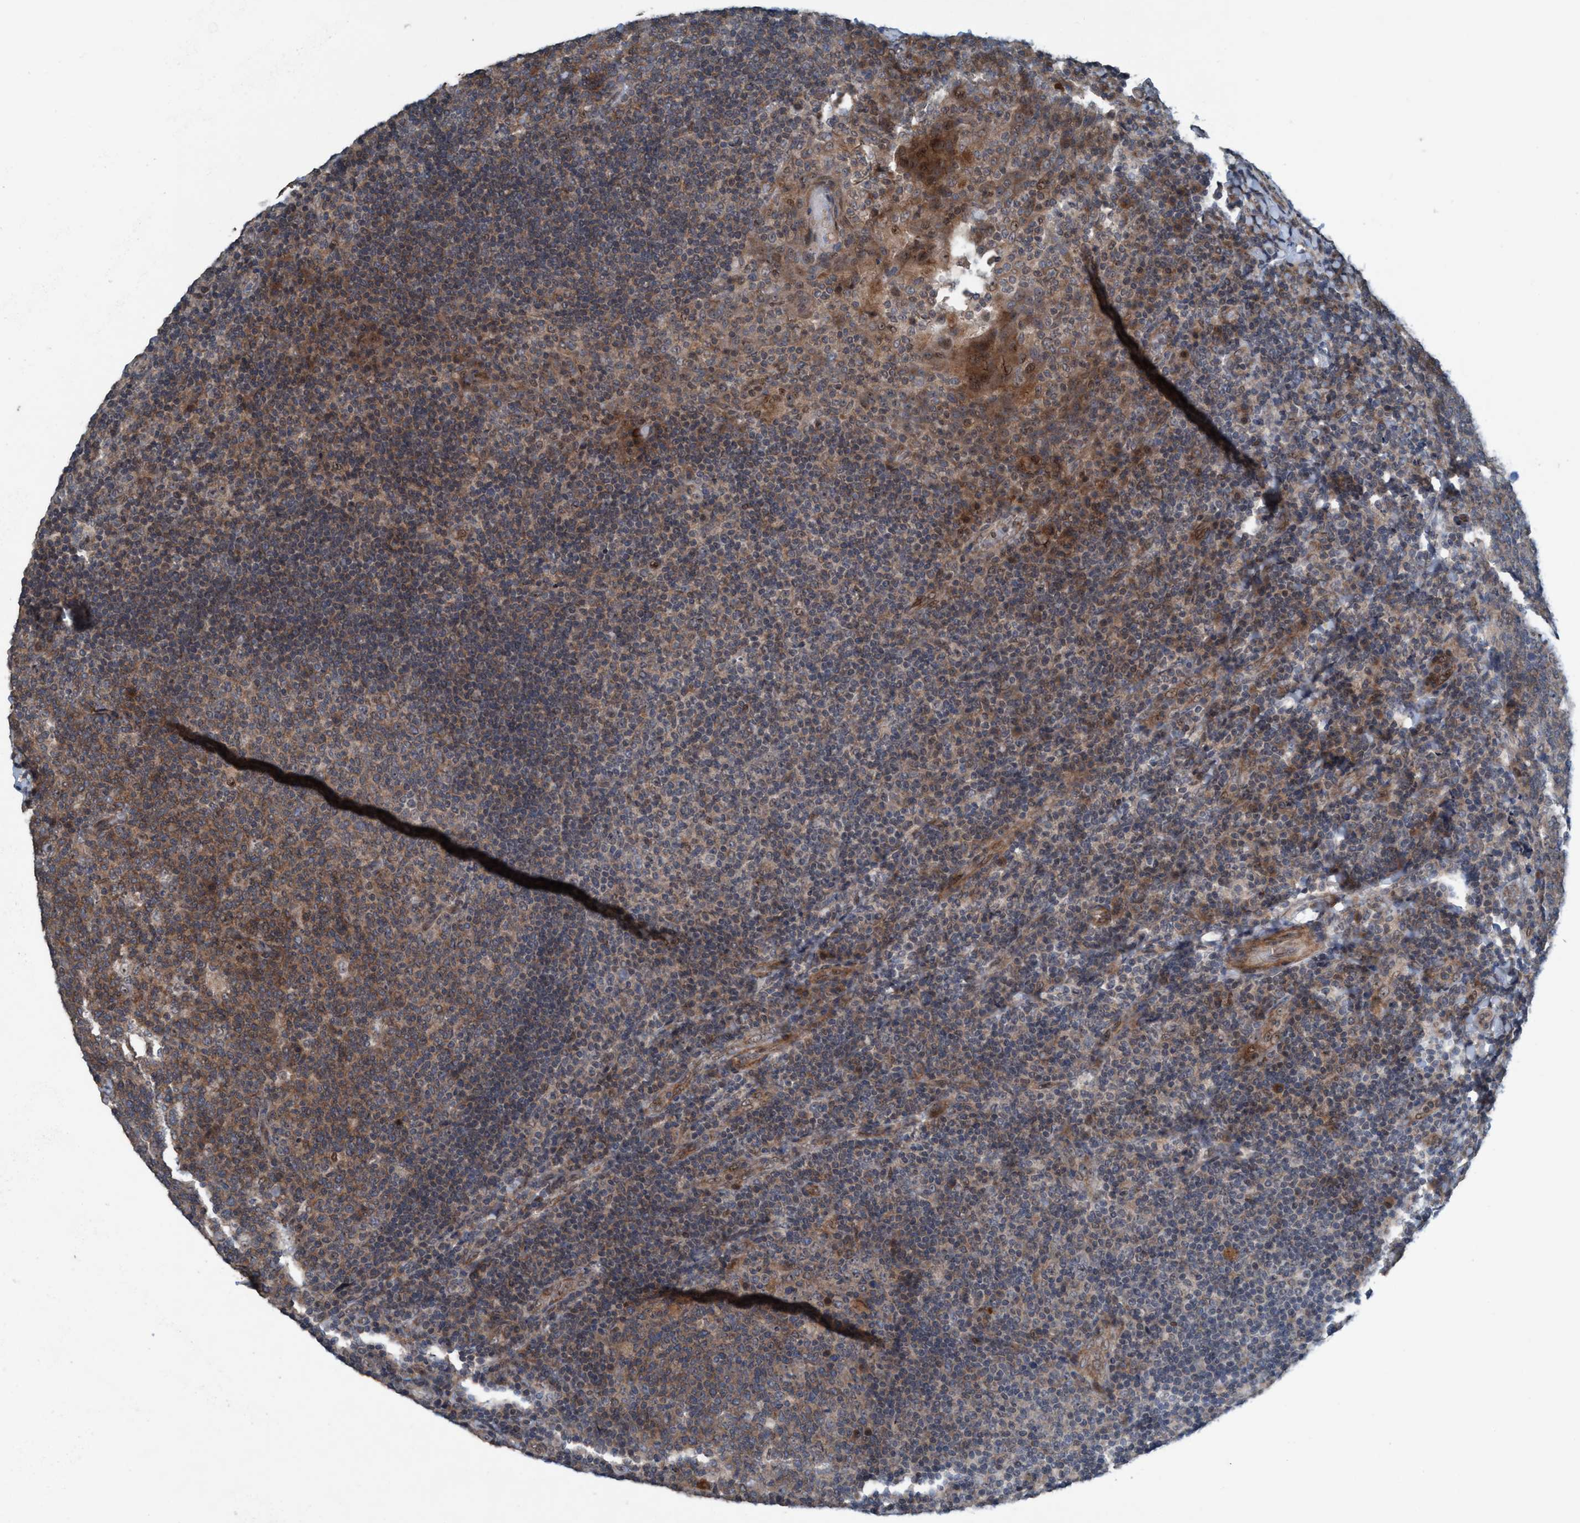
{"staining": {"intensity": "moderate", "quantity": "25%-75%", "location": "cytoplasmic/membranous"}, "tissue": "tonsil", "cell_type": "Germinal center cells", "image_type": "normal", "snomed": [{"axis": "morphology", "description": "Normal tissue, NOS"}, {"axis": "topography", "description": "Tonsil"}], "caption": "Immunohistochemistry (IHC) photomicrograph of normal tonsil: human tonsil stained using IHC demonstrates medium levels of moderate protein expression localized specifically in the cytoplasmic/membranous of germinal center cells, appearing as a cytoplasmic/membranous brown color.", "gene": "NISCH", "patient": {"sex": "male", "age": 17}}